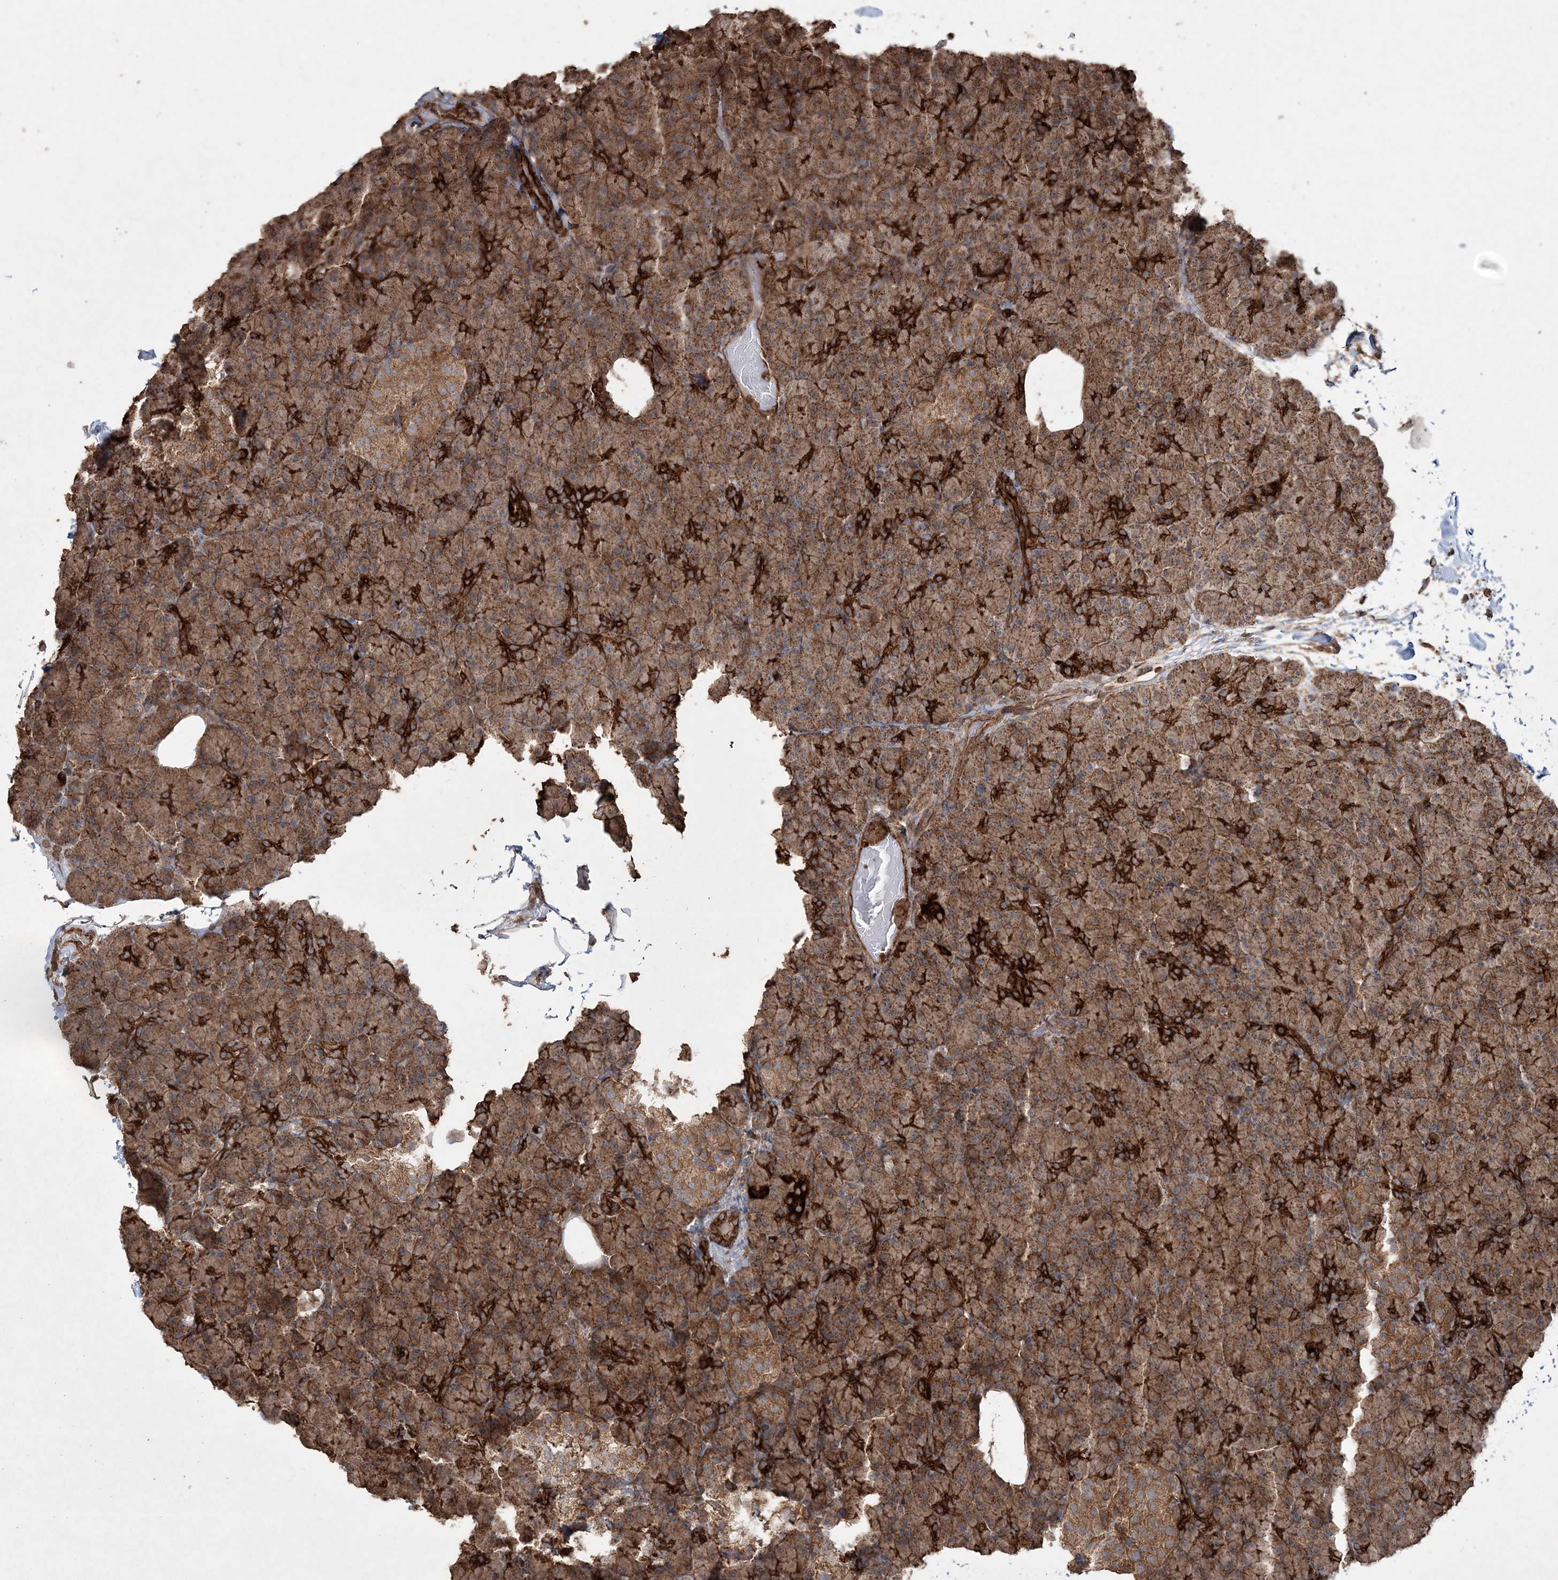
{"staining": {"intensity": "strong", "quantity": ">75%", "location": "cytoplasmic/membranous"}, "tissue": "pancreas", "cell_type": "Exocrine glandular cells", "image_type": "normal", "snomed": [{"axis": "morphology", "description": "Normal tissue, NOS"}, {"axis": "topography", "description": "Pancreas"}], "caption": "A brown stain labels strong cytoplasmic/membranous expression of a protein in exocrine glandular cells of unremarkable pancreas. The protein is shown in brown color, while the nuclei are stained blue.", "gene": "TTC7A", "patient": {"sex": "female", "age": 43}}